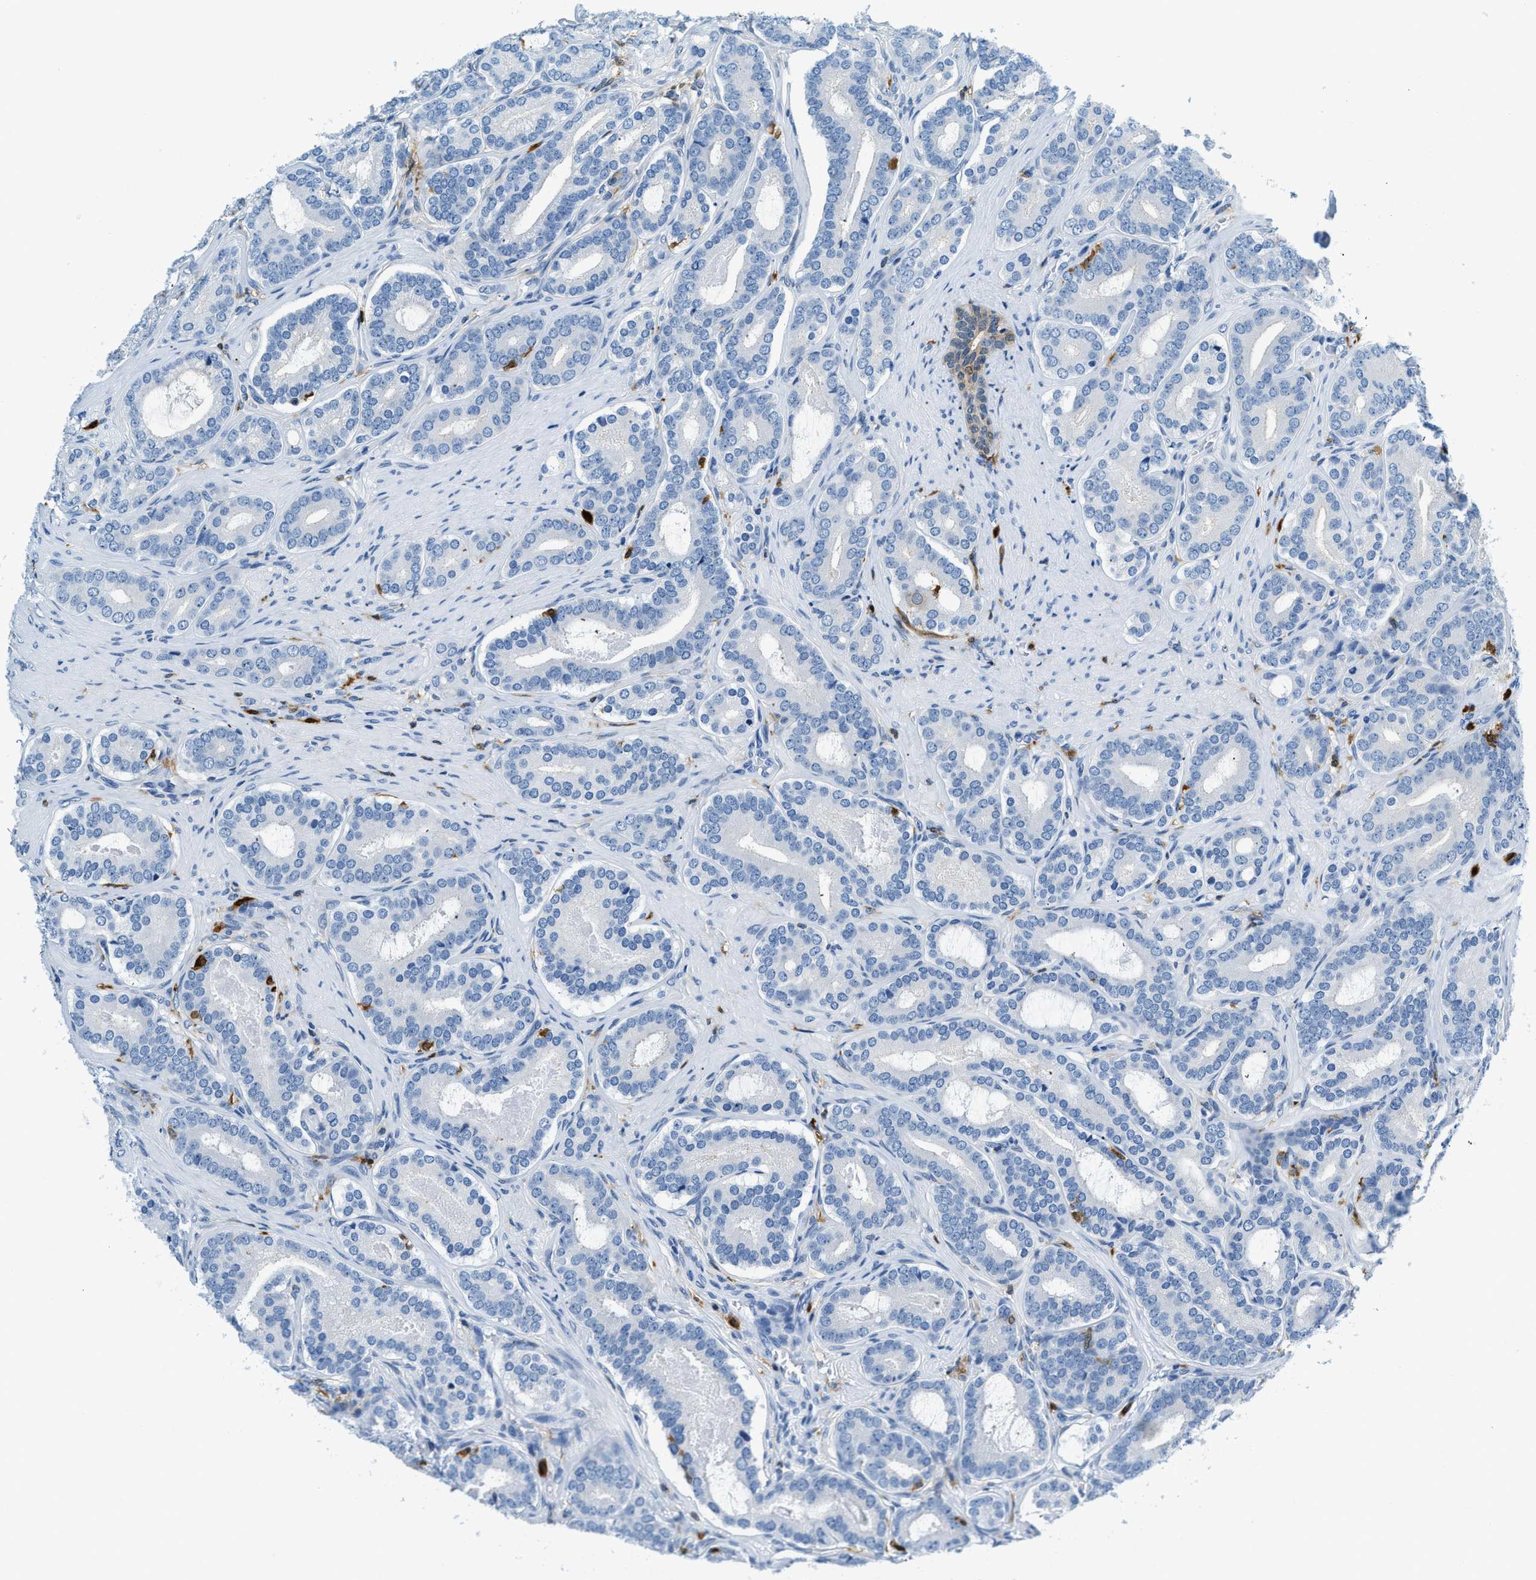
{"staining": {"intensity": "negative", "quantity": "none", "location": "none"}, "tissue": "prostate cancer", "cell_type": "Tumor cells", "image_type": "cancer", "snomed": [{"axis": "morphology", "description": "Adenocarcinoma, High grade"}, {"axis": "topography", "description": "Prostate"}], "caption": "The image exhibits no staining of tumor cells in prostate cancer (high-grade adenocarcinoma).", "gene": "CAPG", "patient": {"sex": "male", "age": 60}}